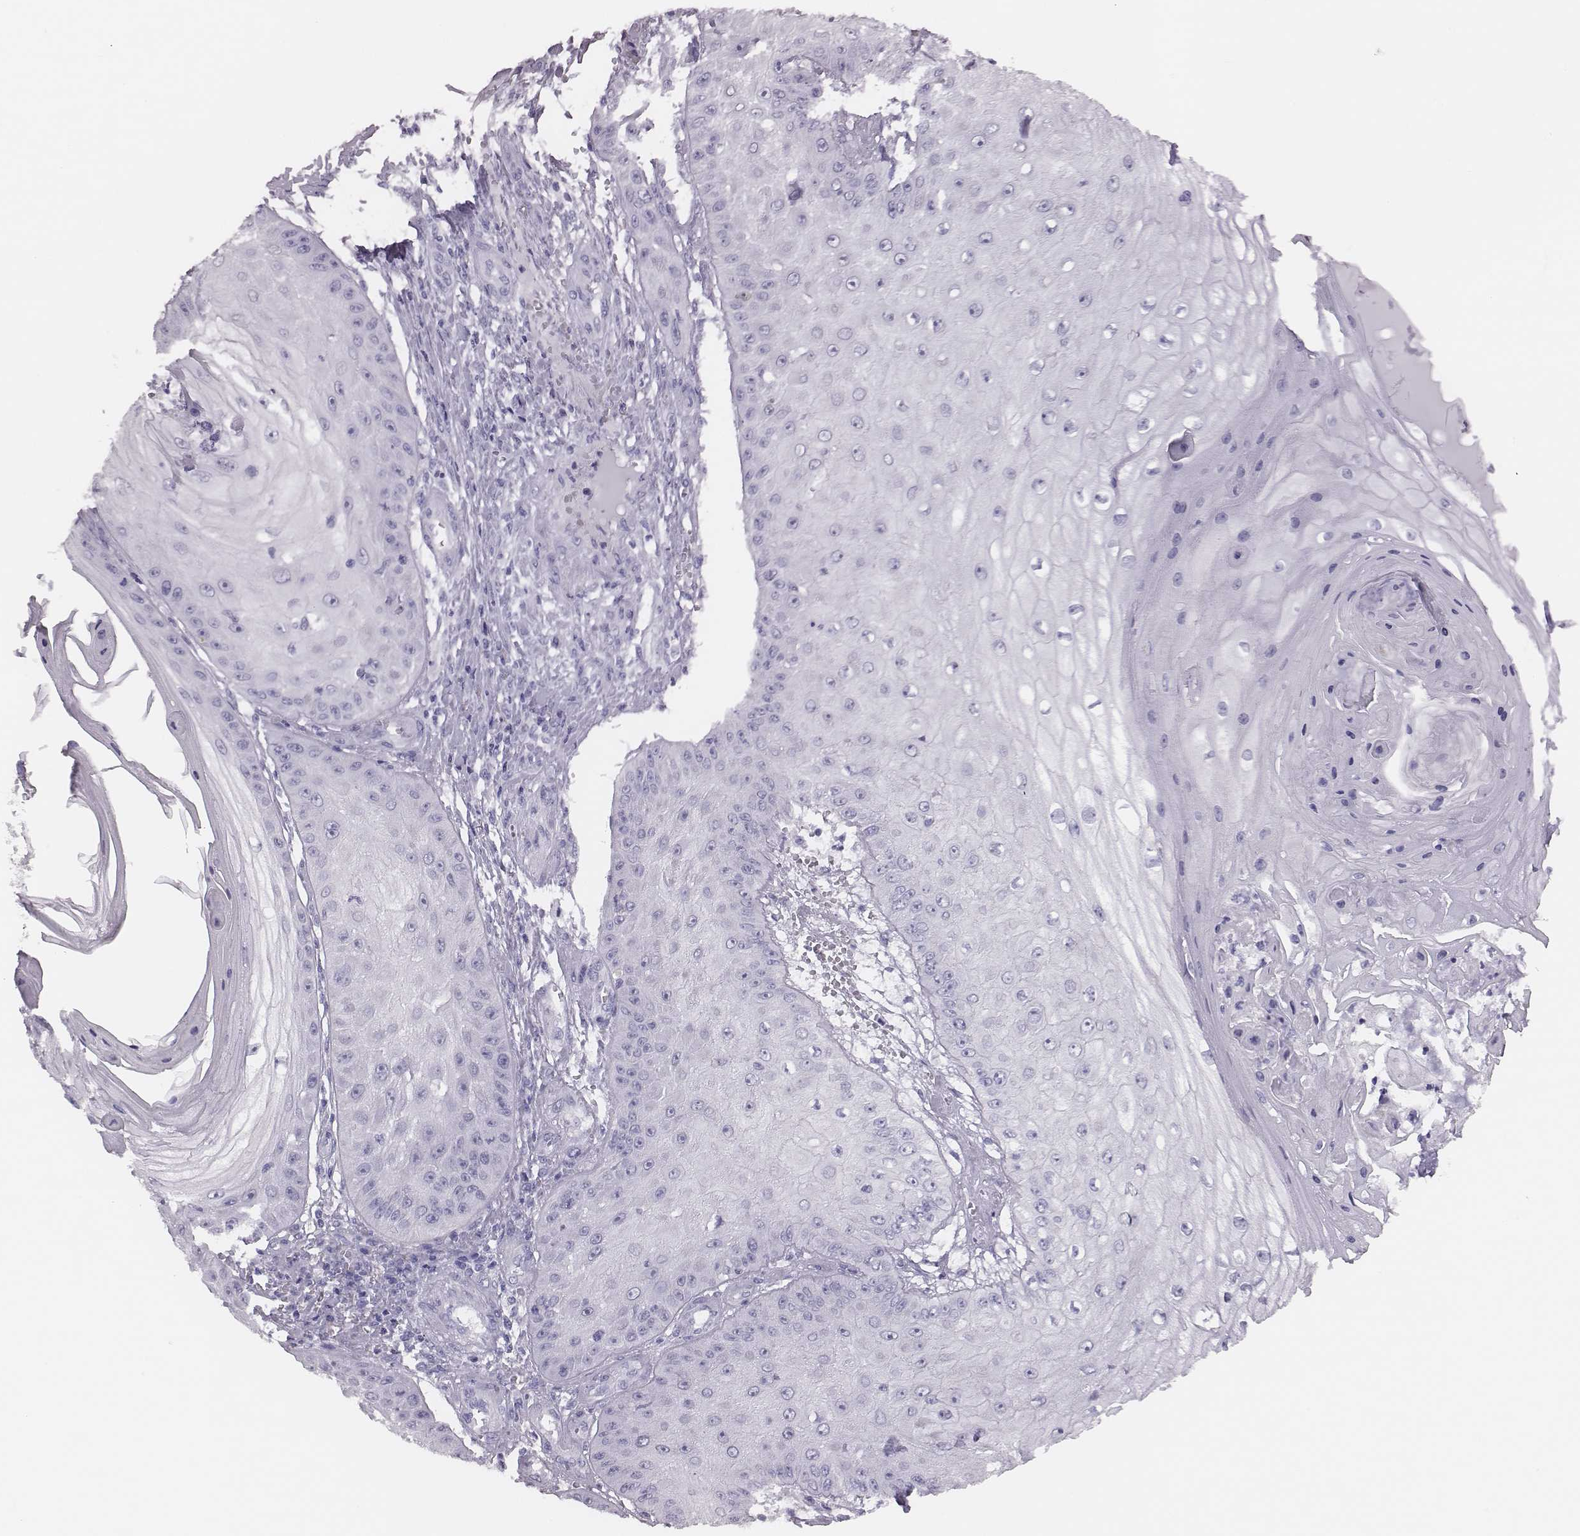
{"staining": {"intensity": "negative", "quantity": "none", "location": "none"}, "tissue": "skin cancer", "cell_type": "Tumor cells", "image_type": "cancer", "snomed": [{"axis": "morphology", "description": "Squamous cell carcinoma, NOS"}, {"axis": "topography", "description": "Skin"}], "caption": "Tumor cells are negative for brown protein staining in skin squamous cell carcinoma.", "gene": "H1-6", "patient": {"sex": "male", "age": 70}}